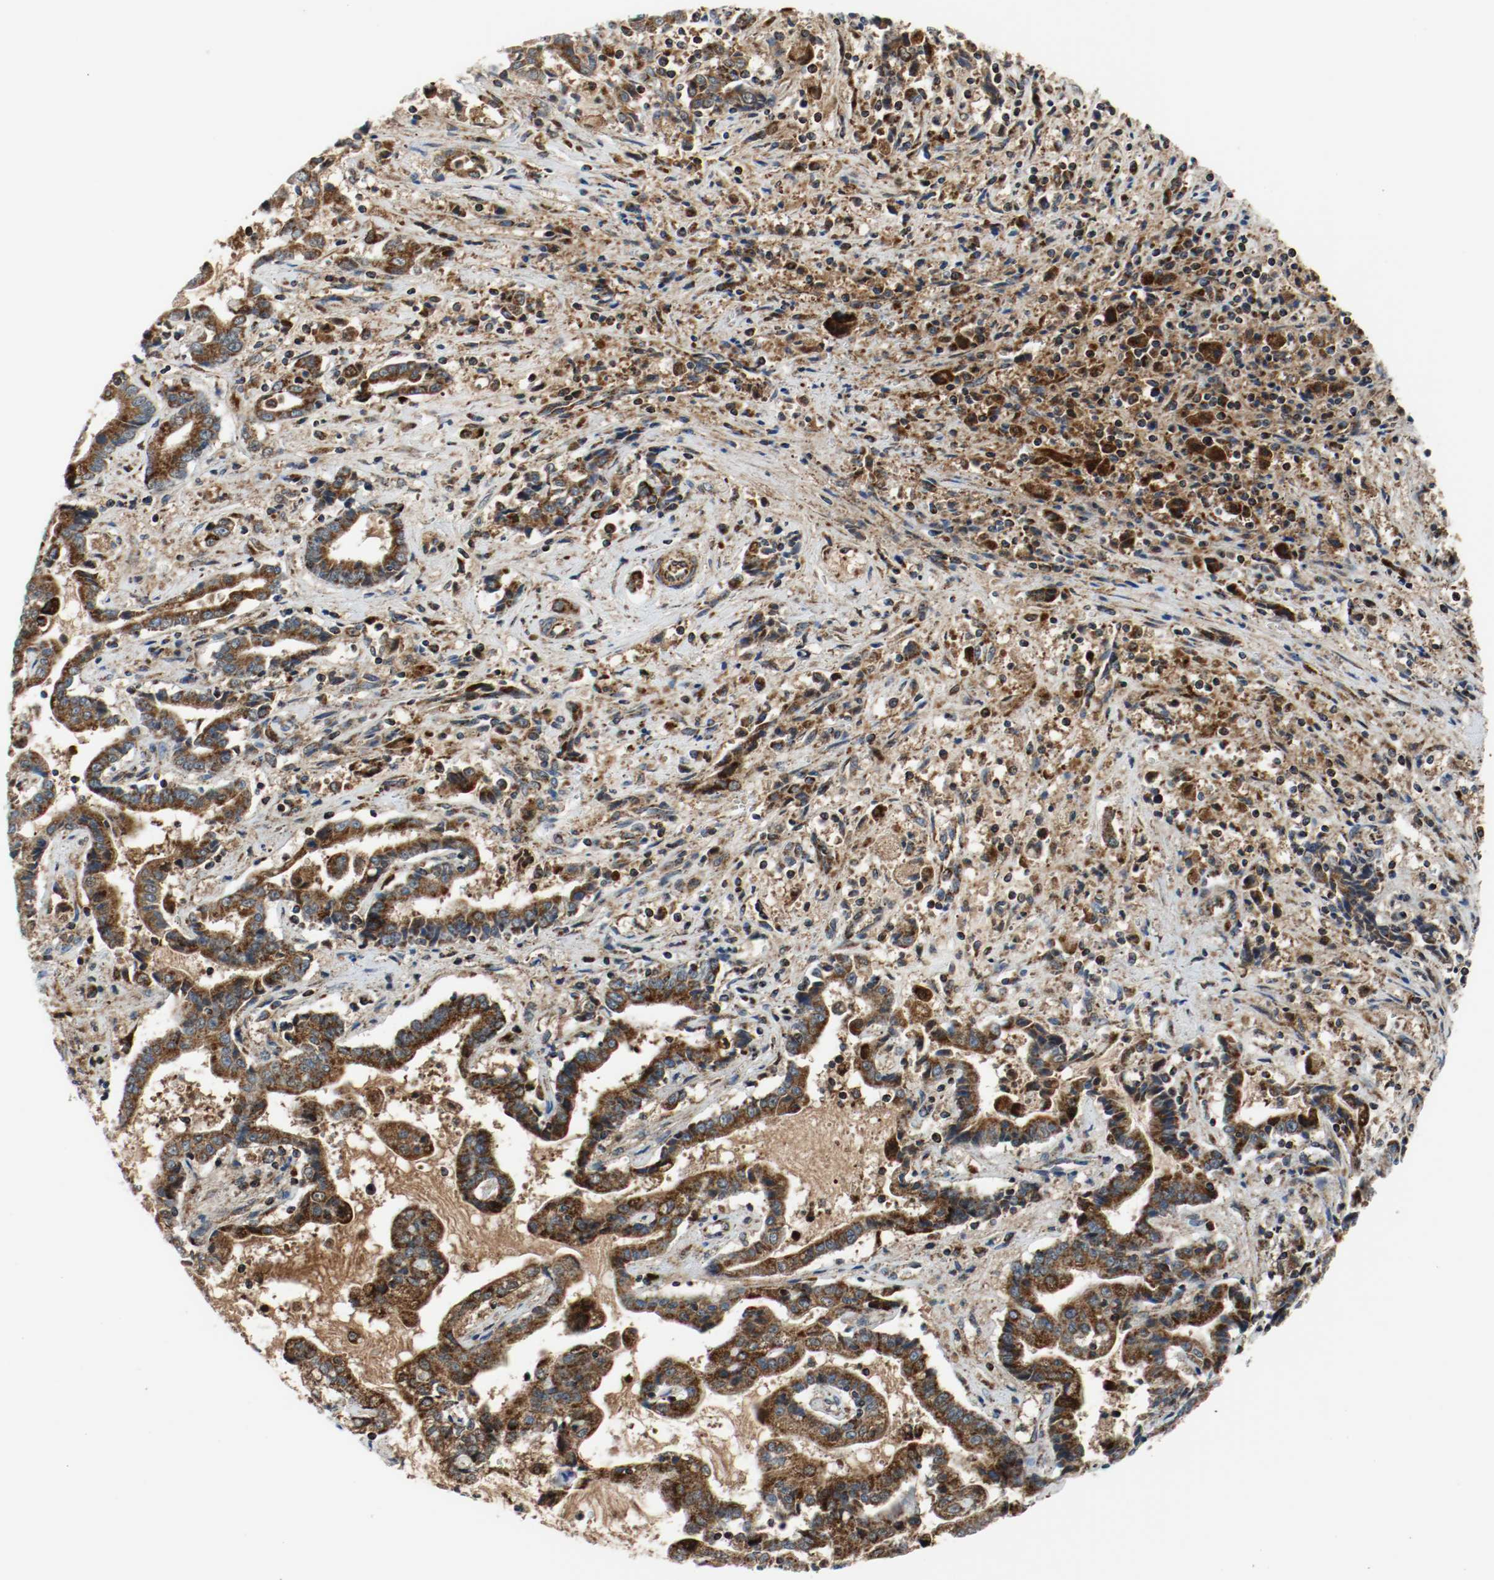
{"staining": {"intensity": "strong", "quantity": ">75%", "location": "cytoplasmic/membranous"}, "tissue": "liver cancer", "cell_type": "Tumor cells", "image_type": "cancer", "snomed": [{"axis": "morphology", "description": "Cholangiocarcinoma"}, {"axis": "topography", "description": "Liver"}], "caption": "DAB immunohistochemical staining of human liver cancer (cholangiocarcinoma) demonstrates strong cytoplasmic/membranous protein expression in approximately >75% of tumor cells. Using DAB (3,3'-diaminobenzidine) (brown) and hematoxylin (blue) stains, captured at high magnification using brightfield microscopy.", "gene": "TXNRD1", "patient": {"sex": "male", "age": 57}}